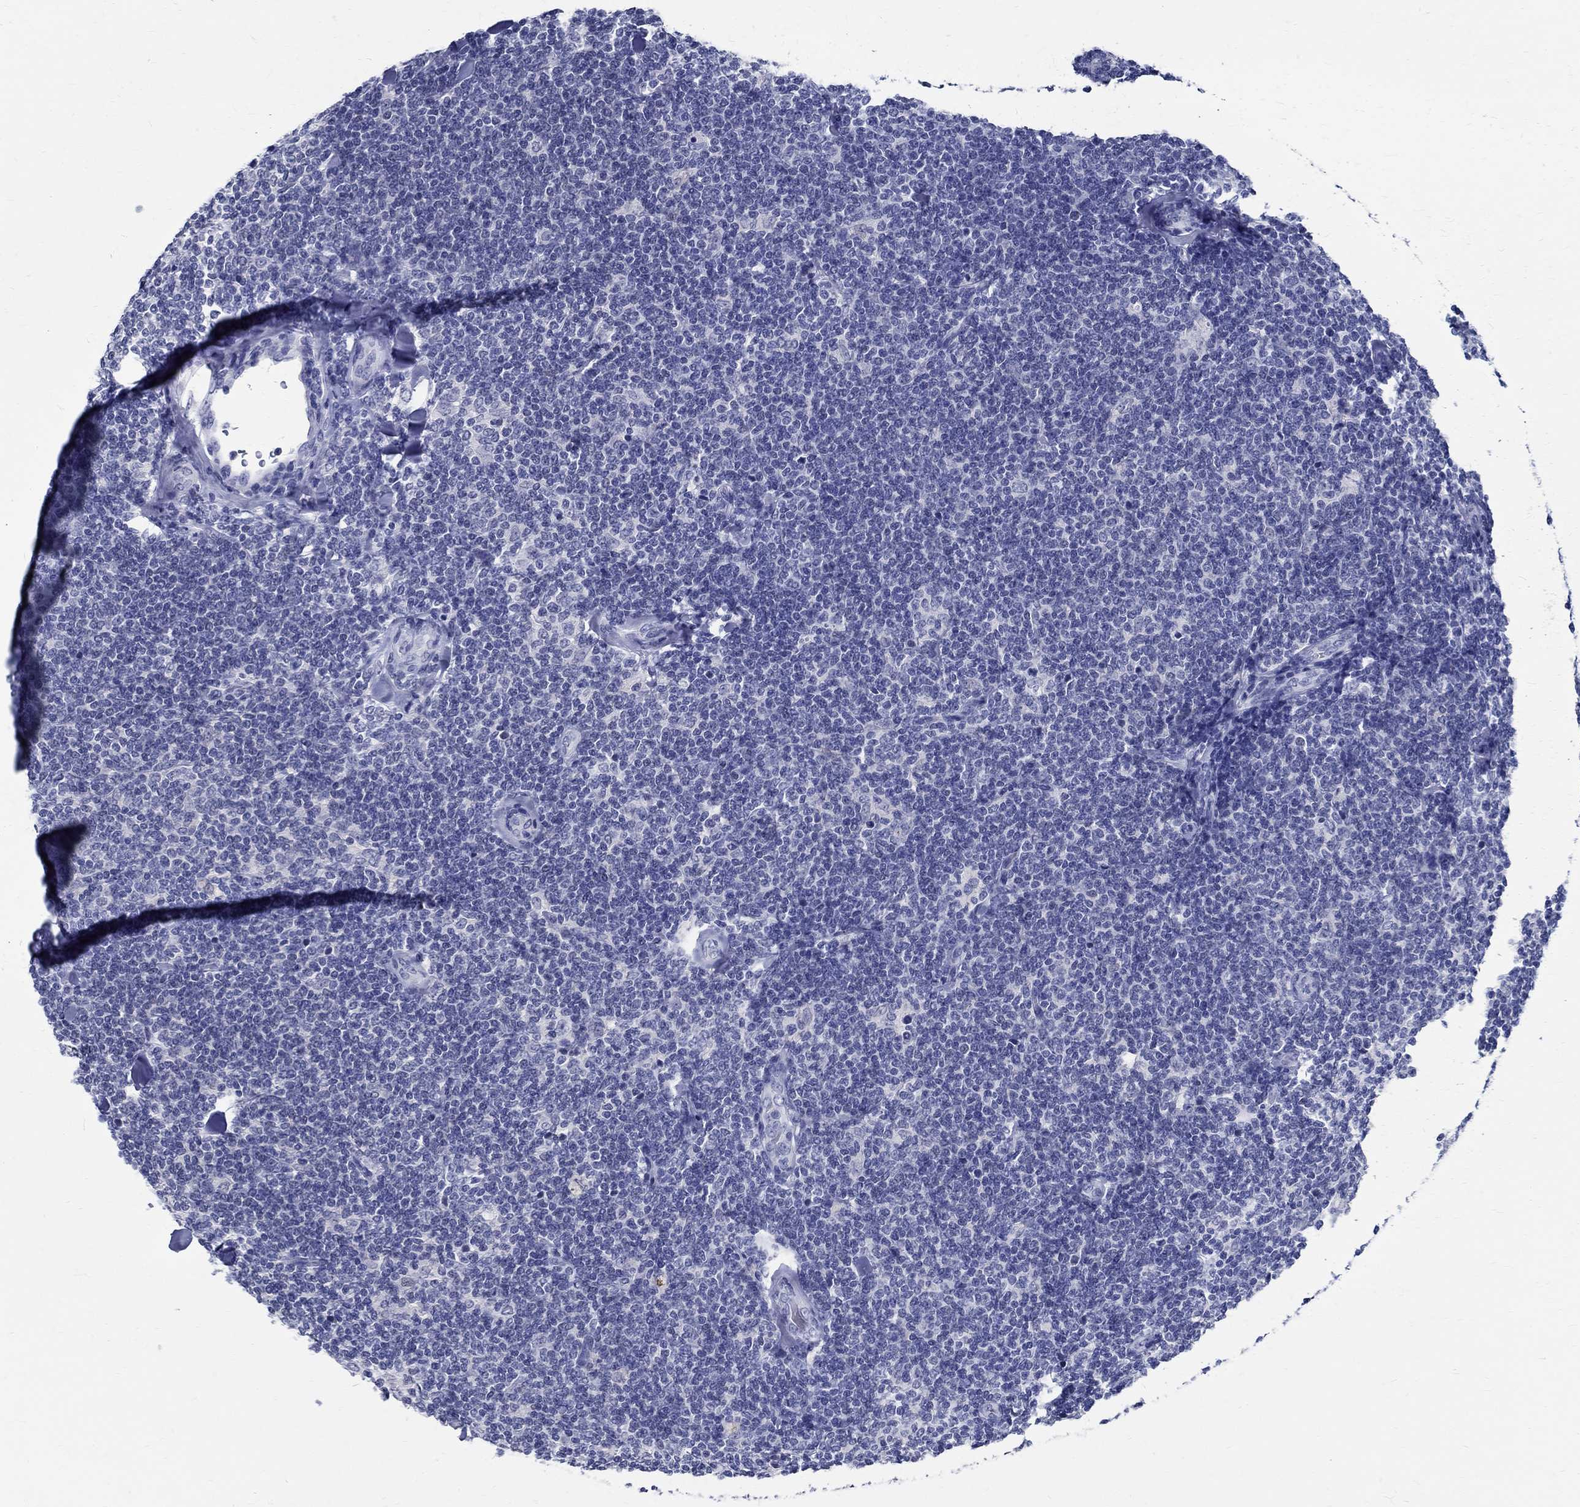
{"staining": {"intensity": "negative", "quantity": "none", "location": "none"}, "tissue": "lymphoma", "cell_type": "Tumor cells", "image_type": "cancer", "snomed": [{"axis": "morphology", "description": "Malignant lymphoma, non-Hodgkin's type, Low grade"}, {"axis": "topography", "description": "Lymph node"}], "caption": "The image shows no staining of tumor cells in lymphoma.", "gene": "BSPRY", "patient": {"sex": "female", "age": 56}}